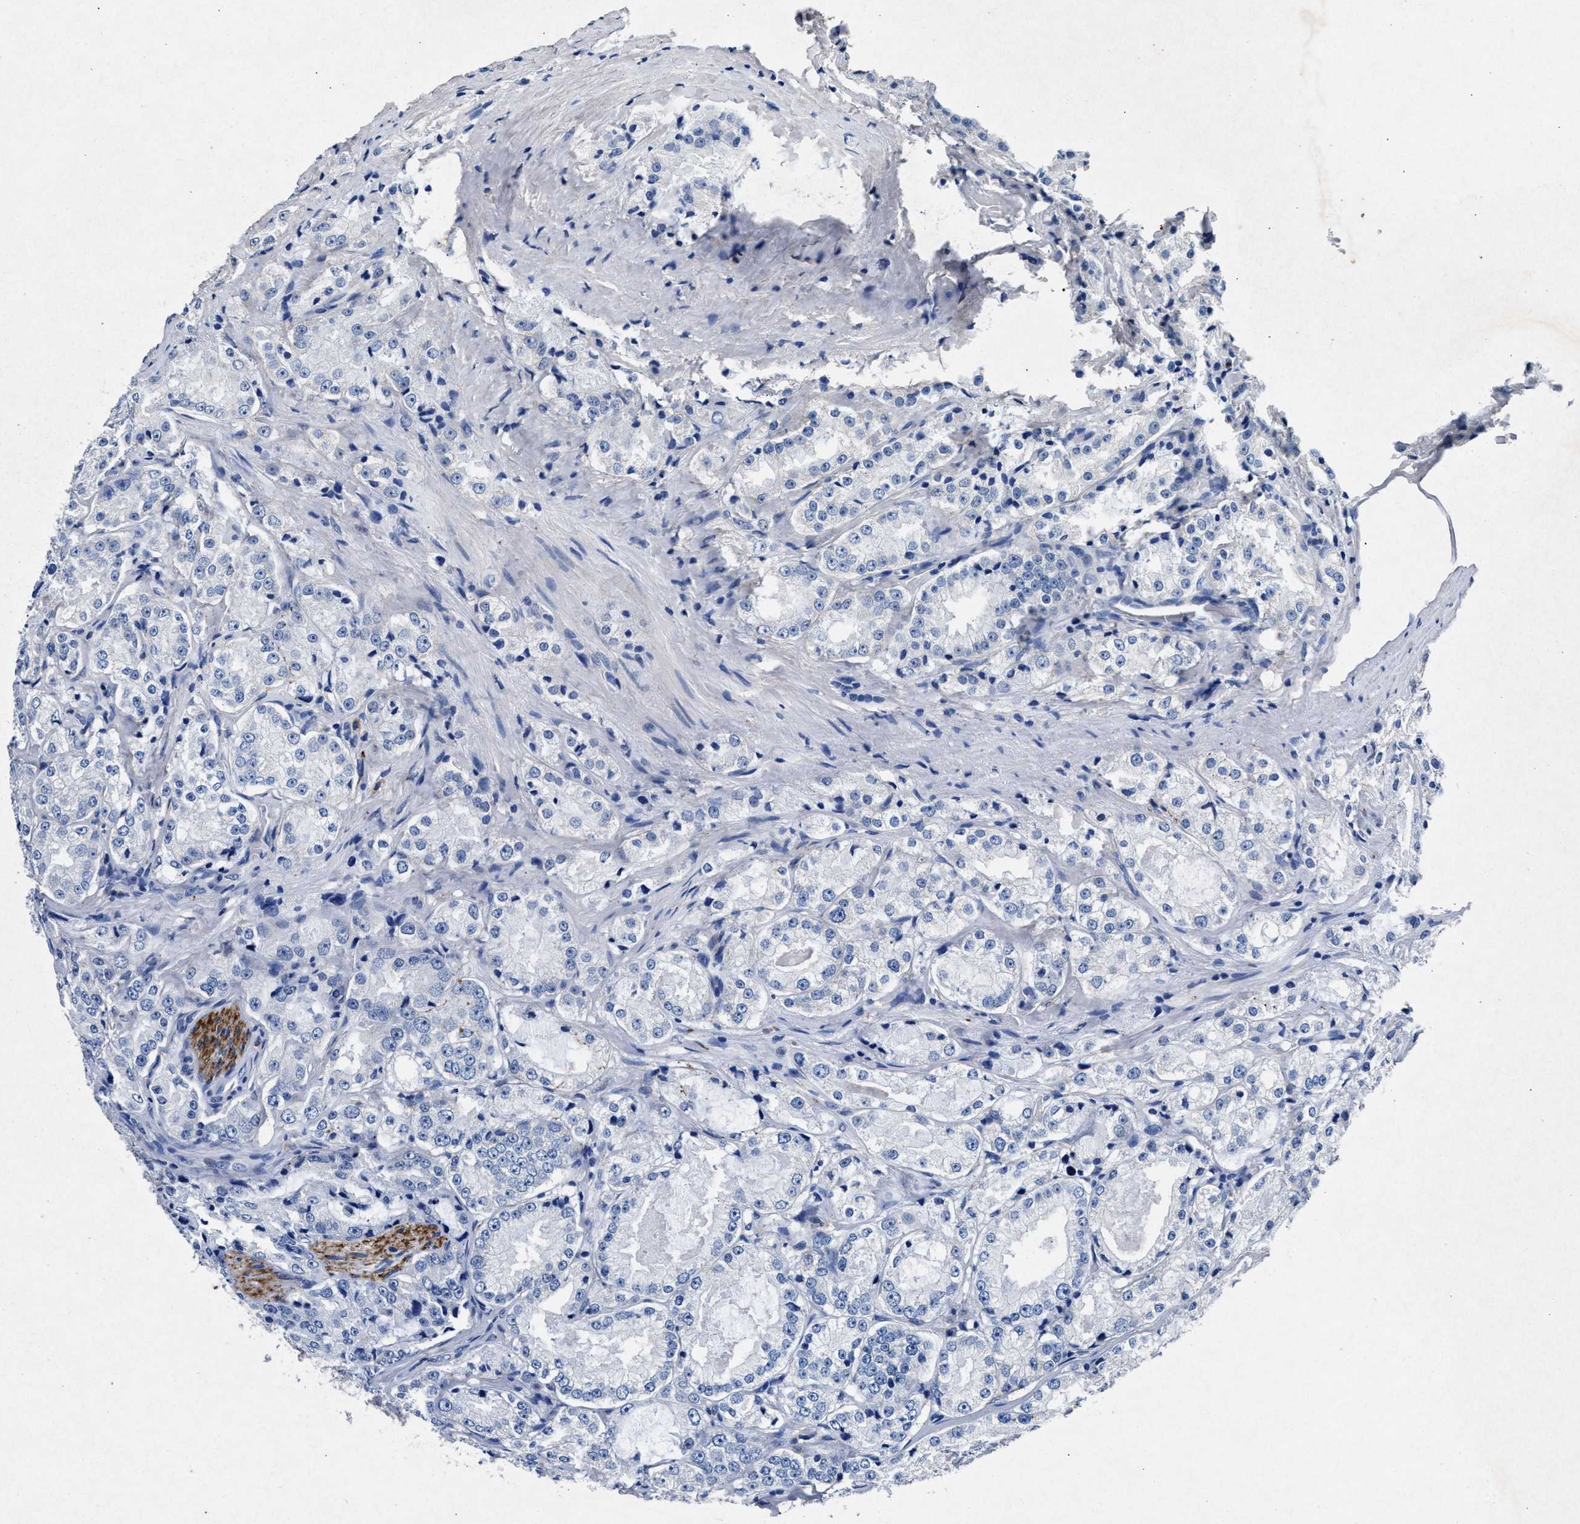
{"staining": {"intensity": "negative", "quantity": "none", "location": "none"}, "tissue": "prostate cancer", "cell_type": "Tumor cells", "image_type": "cancer", "snomed": [{"axis": "morphology", "description": "Adenocarcinoma, High grade"}, {"axis": "topography", "description": "Prostate"}], "caption": "Tumor cells show no significant protein expression in prostate cancer (adenocarcinoma (high-grade)).", "gene": "MAP6", "patient": {"sex": "male", "age": 73}}